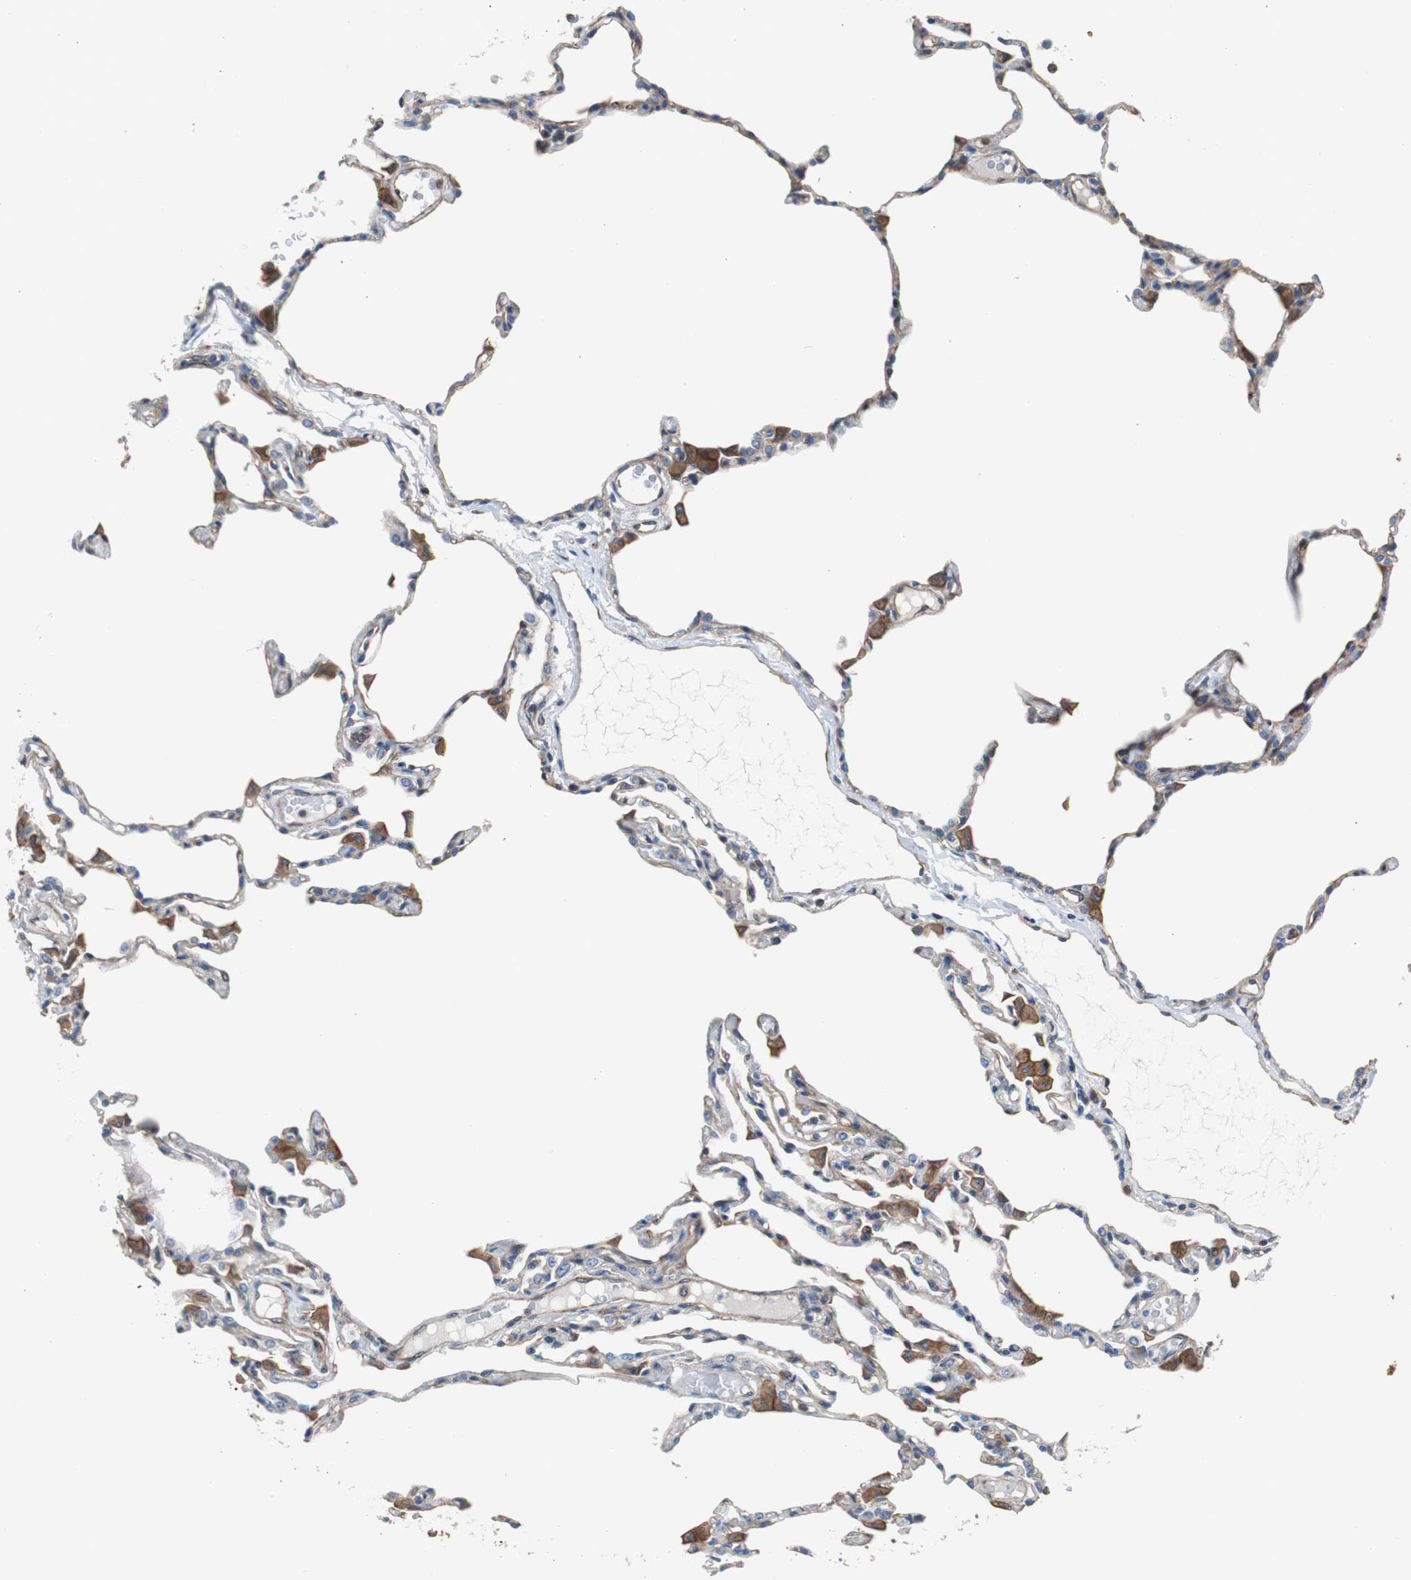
{"staining": {"intensity": "weak", "quantity": "25%-75%", "location": "cytoplasmic/membranous"}, "tissue": "lung", "cell_type": "Alveolar cells", "image_type": "normal", "snomed": [{"axis": "morphology", "description": "Normal tissue, NOS"}, {"axis": "topography", "description": "Lung"}], "caption": "This histopathology image displays immunohistochemistry (IHC) staining of normal lung, with low weak cytoplasmic/membranous staining in about 25%-75% of alveolar cells.", "gene": "KIF3B", "patient": {"sex": "female", "age": 49}}